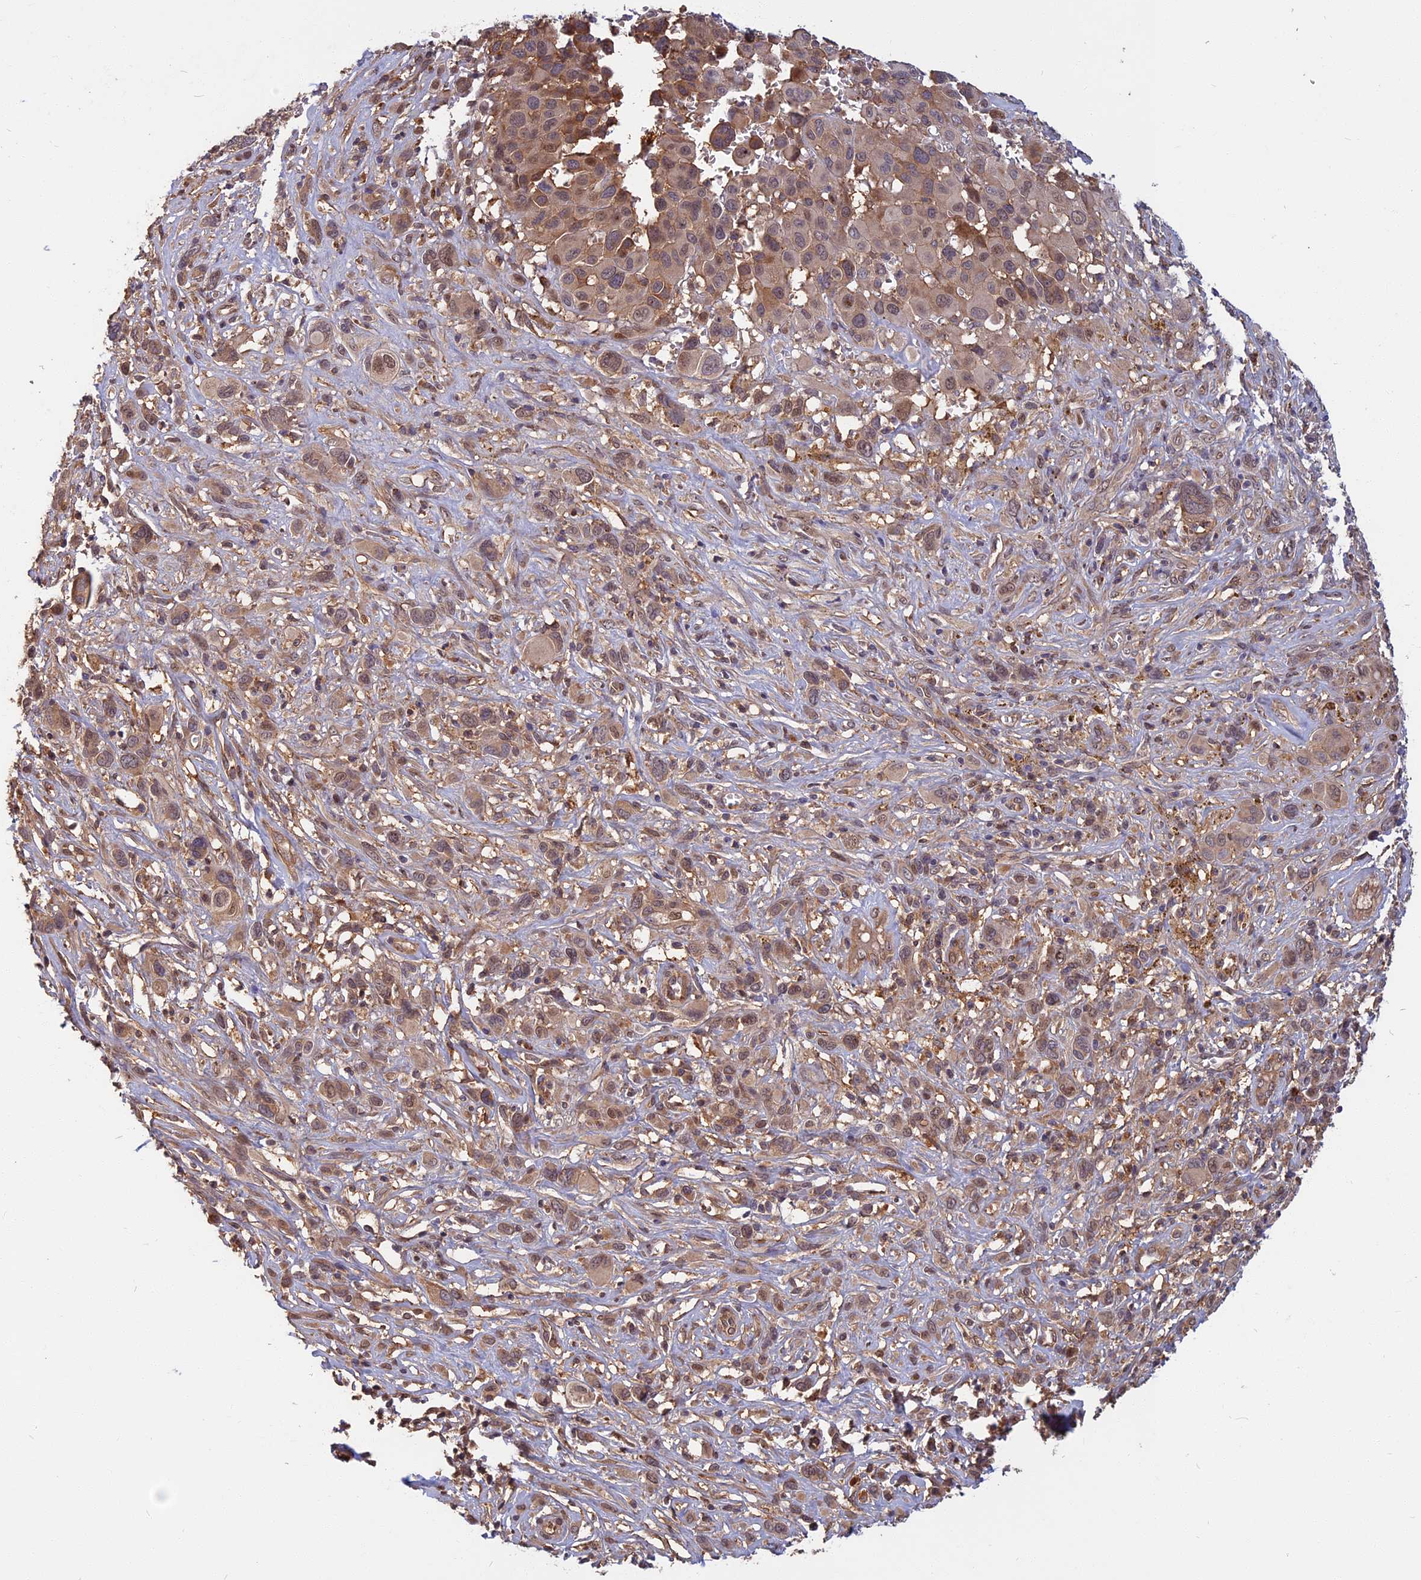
{"staining": {"intensity": "weak", "quantity": "25%-75%", "location": "cytoplasmic/membranous,nuclear"}, "tissue": "melanoma", "cell_type": "Tumor cells", "image_type": "cancer", "snomed": [{"axis": "morphology", "description": "Malignant melanoma, NOS"}, {"axis": "topography", "description": "Skin of trunk"}], "caption": "Protein positivity by immunohistochemistry (IHC) demonstrates weak cytoplasmic/membranous and nuclear staining in about 25%-75% of tumor cells in melanoma.", "gene": "SPG11", "patient": {"sex": "male", "age": 71}}